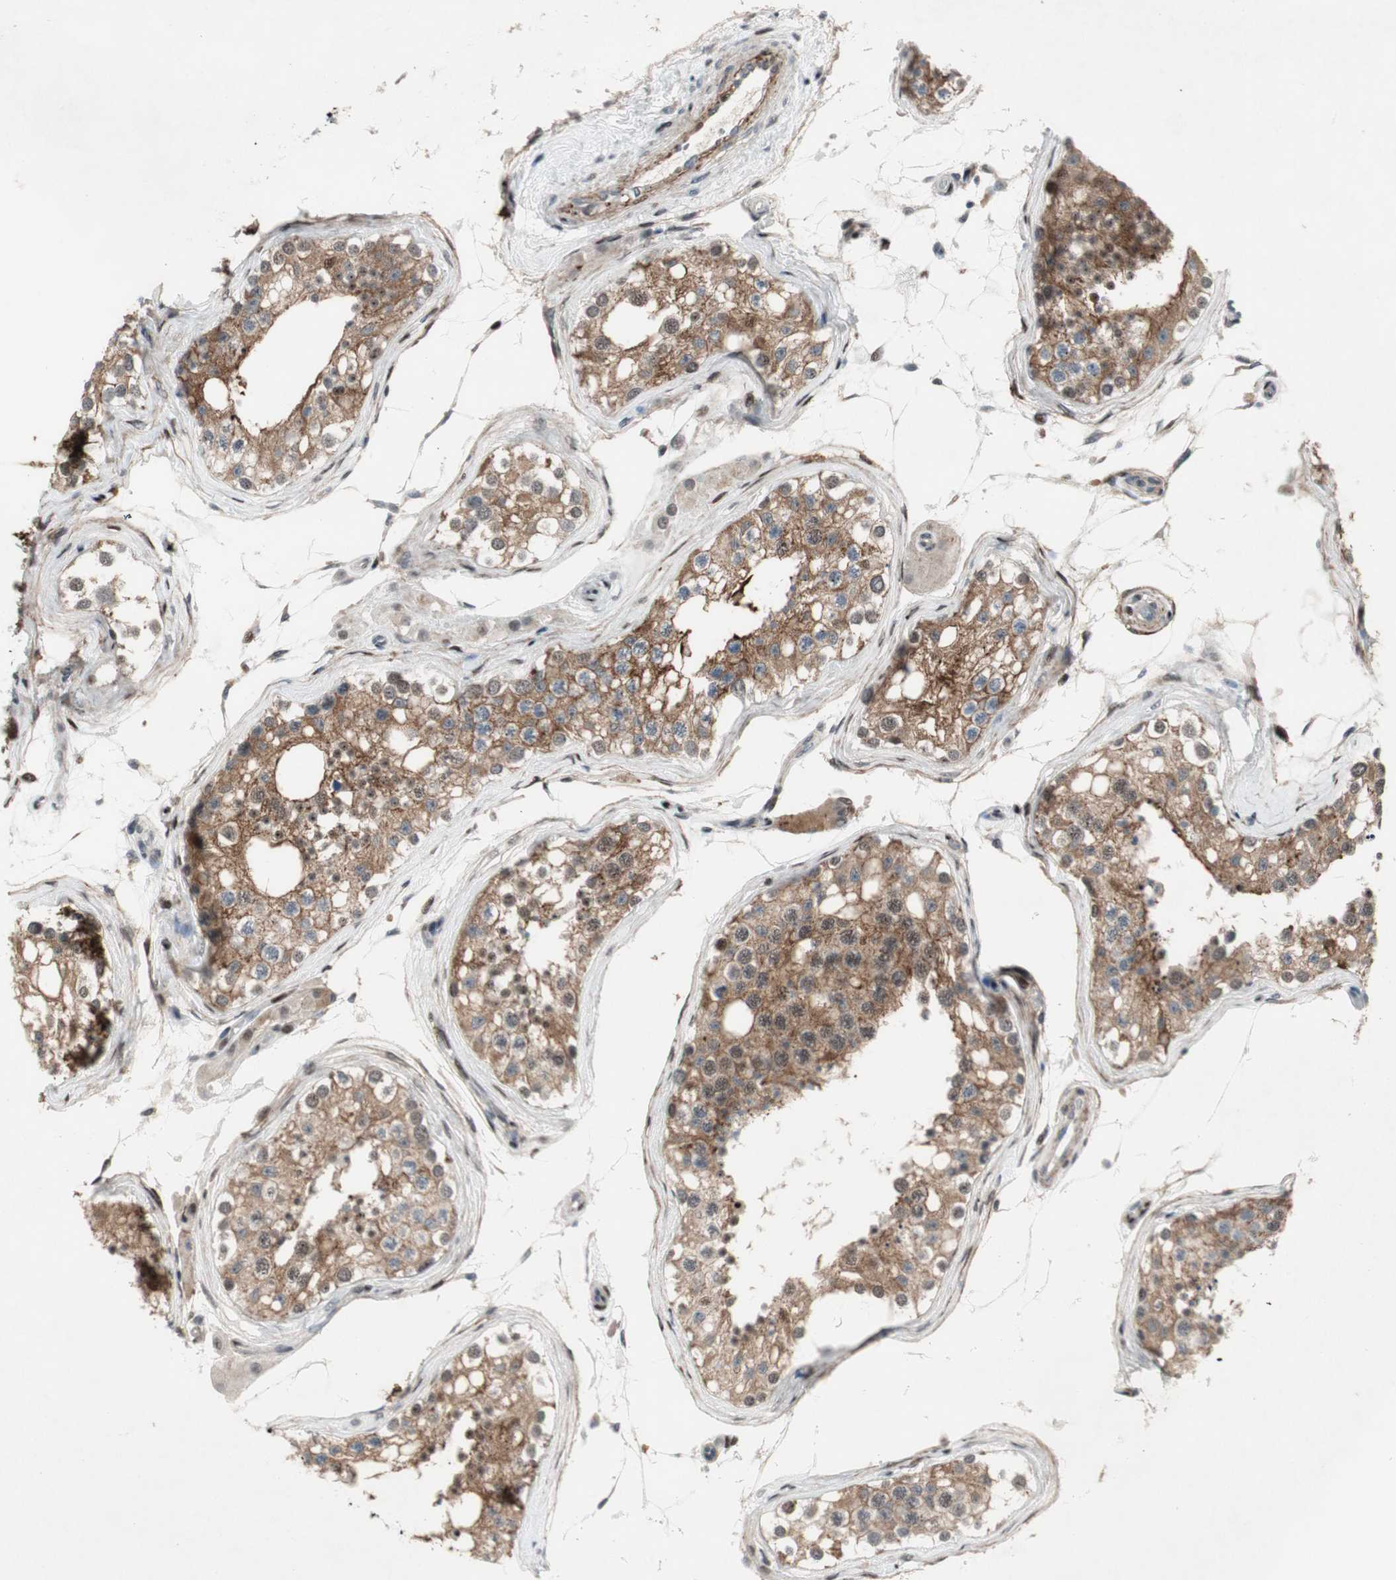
{"staining": {"intensity": "moderate", "quantity": ">75%", "location": "cytoplasmic/membranous"}, "tissue": "testis", "cell_type": "Cells in seminiferous ducts", "image_type": "normal", "snomed": [{"axis": "morphology", "description": "Normal tissue, NOS"}, {"axis": "topography", "description": "Testis"}], "caption": "Protein staining by immunohistochemistry shows moderate cytoplasmic/membranous positivity in about >75% of cells in seminiferous ducts in benign testis.", "gene": "FBXO44", "patient": {"sex": "male", "age": 68}}